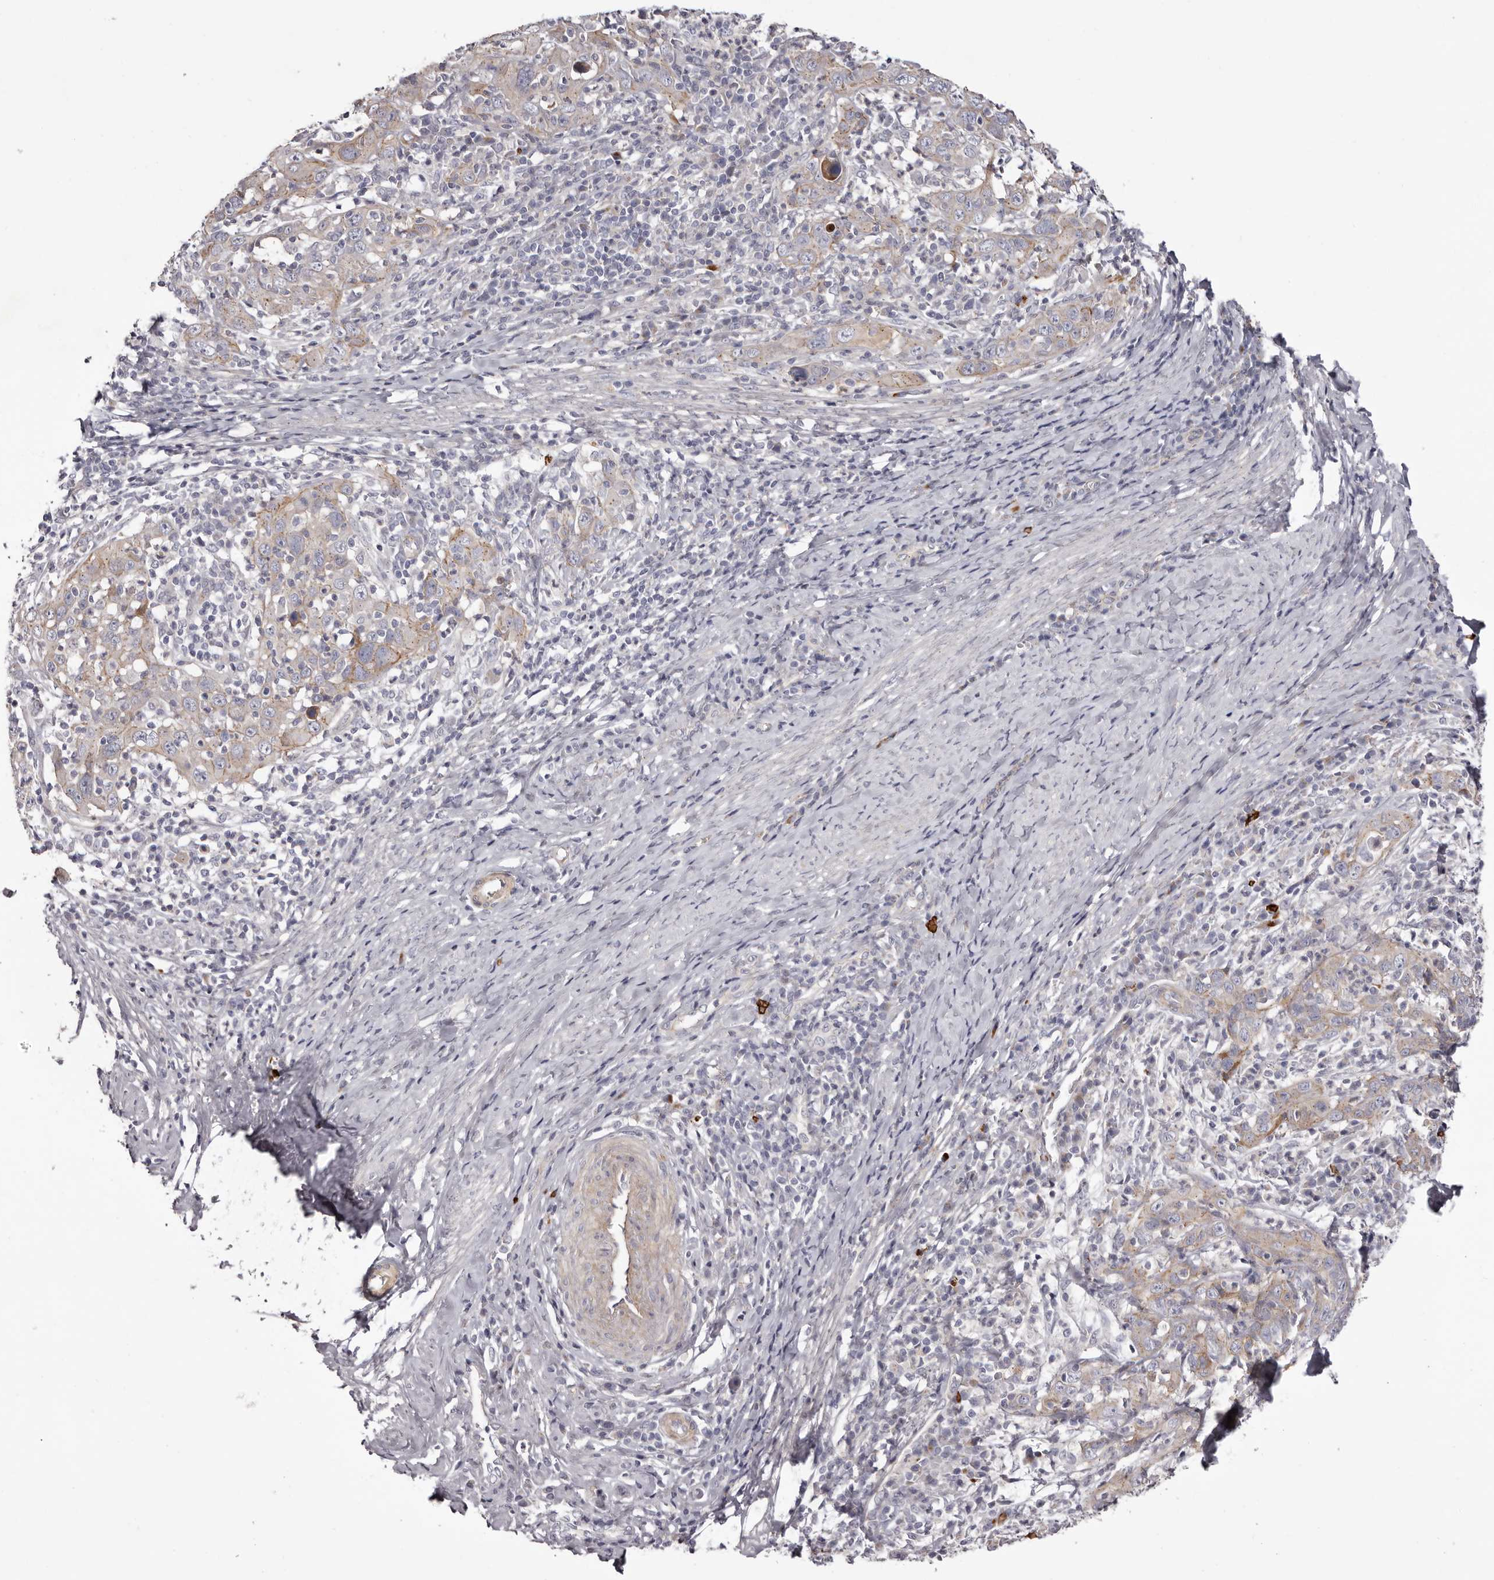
{"staining": {"intensity": "moderate", "quantity": "<25%", "location": "cytoplasmic/membranous"}, "tissue": "cervical cancer", "cell_type": "Tumor cells", "image_type": "cancer", "snomed": [{"axis": "morphology", "description": "Squamous cell carcinoma, NOS"}, {"axis": "topography", "description": "Cervix"}], "caption": "A photomicrograph showing moderate cytoplasmic/membranous staining in approximately <25% of tumor cells in squamous cell carcinoma (cervical), as visualized by brown immunohistochemical staining.", "gene": "PEG10", "patient": {"sex": "female", "age": 46}}